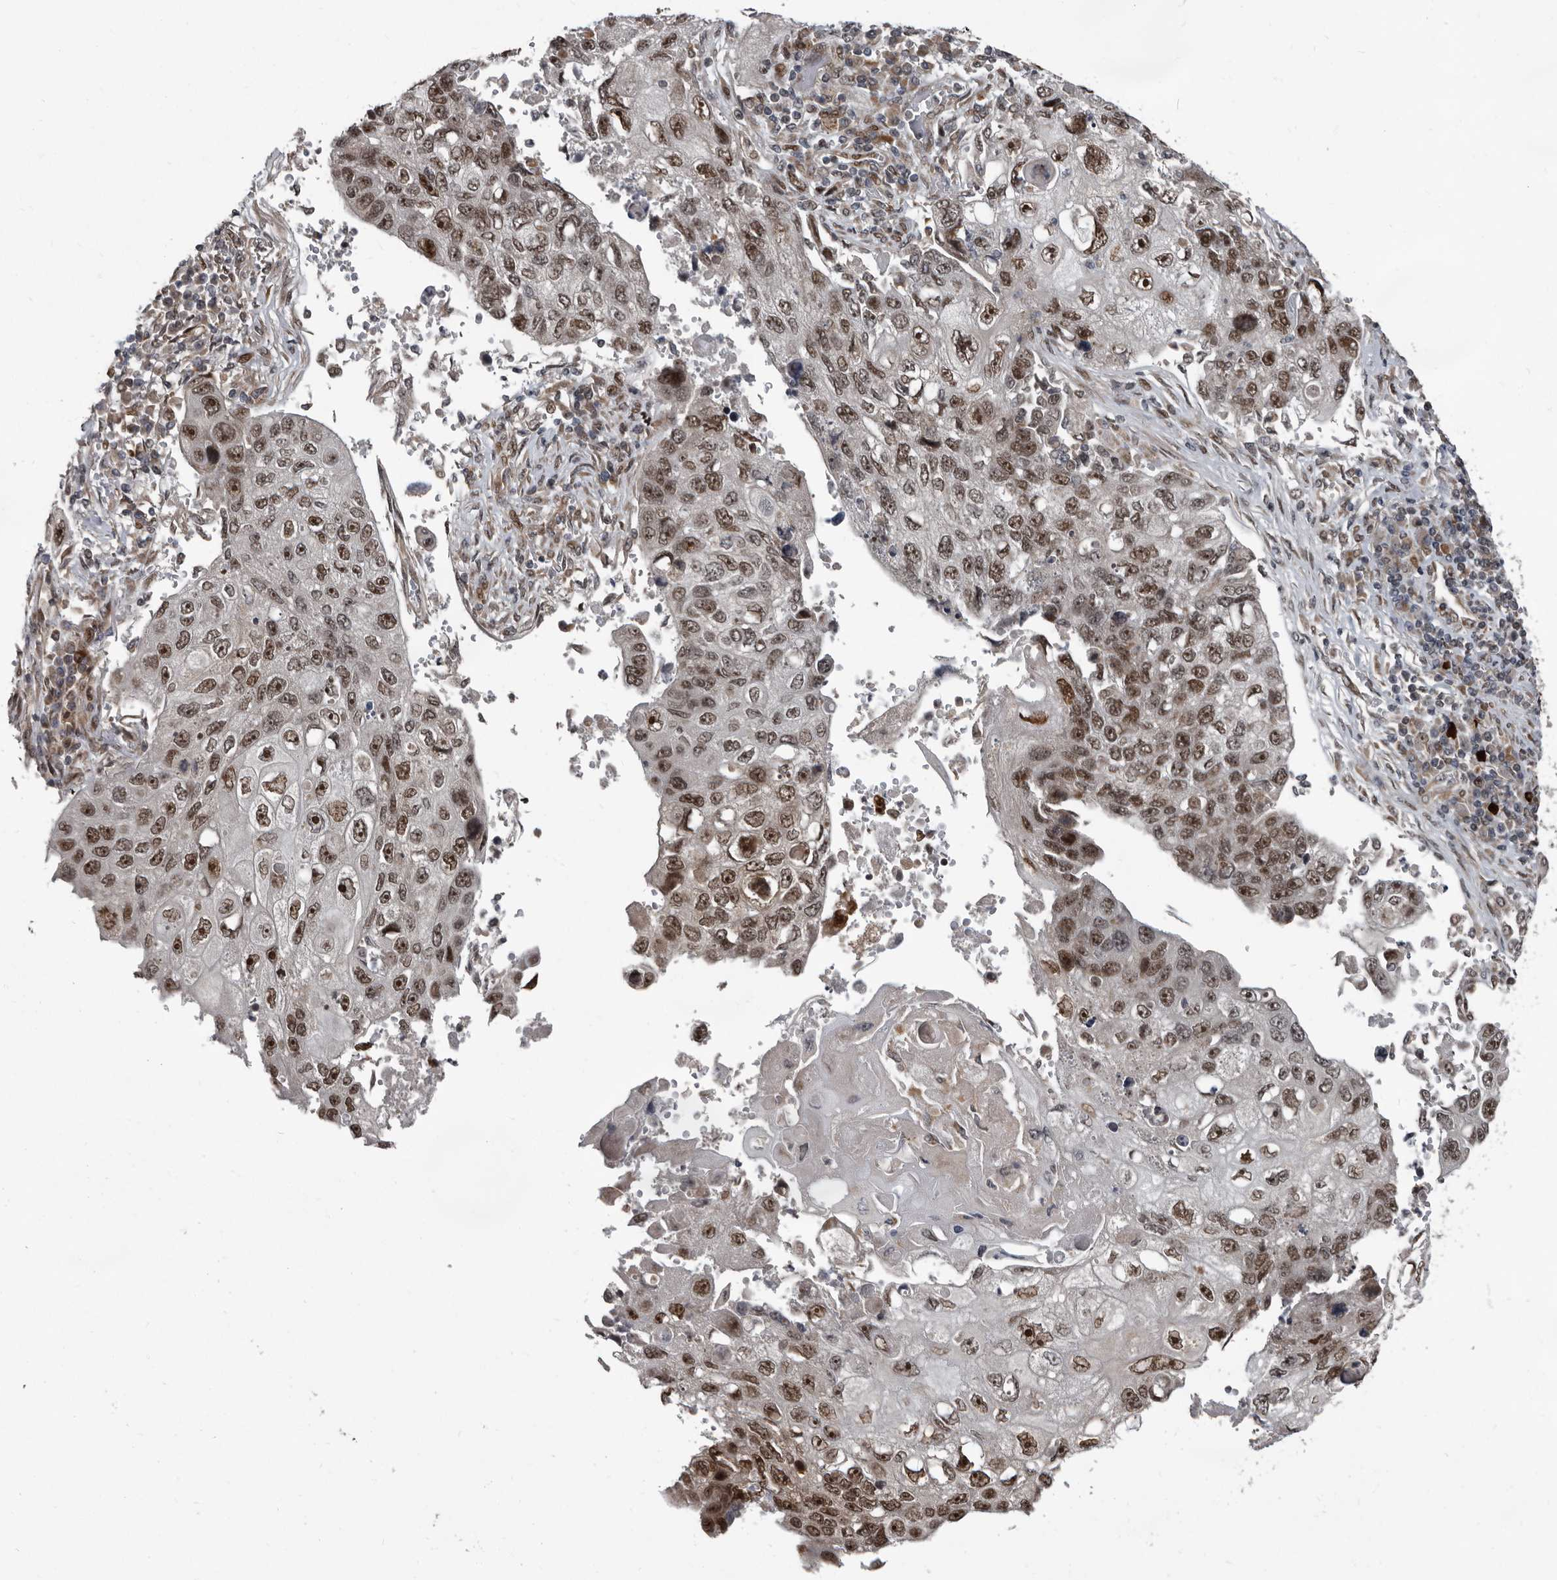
{"staining": {"intensity": "moderate", "quantity": ">75%", "location": "nuclear"}, "tissue": "lung cancer", "cell_type": "Tumor cells", "image_type": "cancer", "snomed": [{"axis": "morphology", "description": "Squamous cell carcinoma, NOS"}, {"axis": "topography", "description": "Lung"}], "caption": "Immunohistochemical staining of human lung squamous cell carcinoma displays moderate nuclear protein positivity in about >75% of tumor cells.", "gene": "CHD1L", "patient": {"sex": "male", "age": 61}}